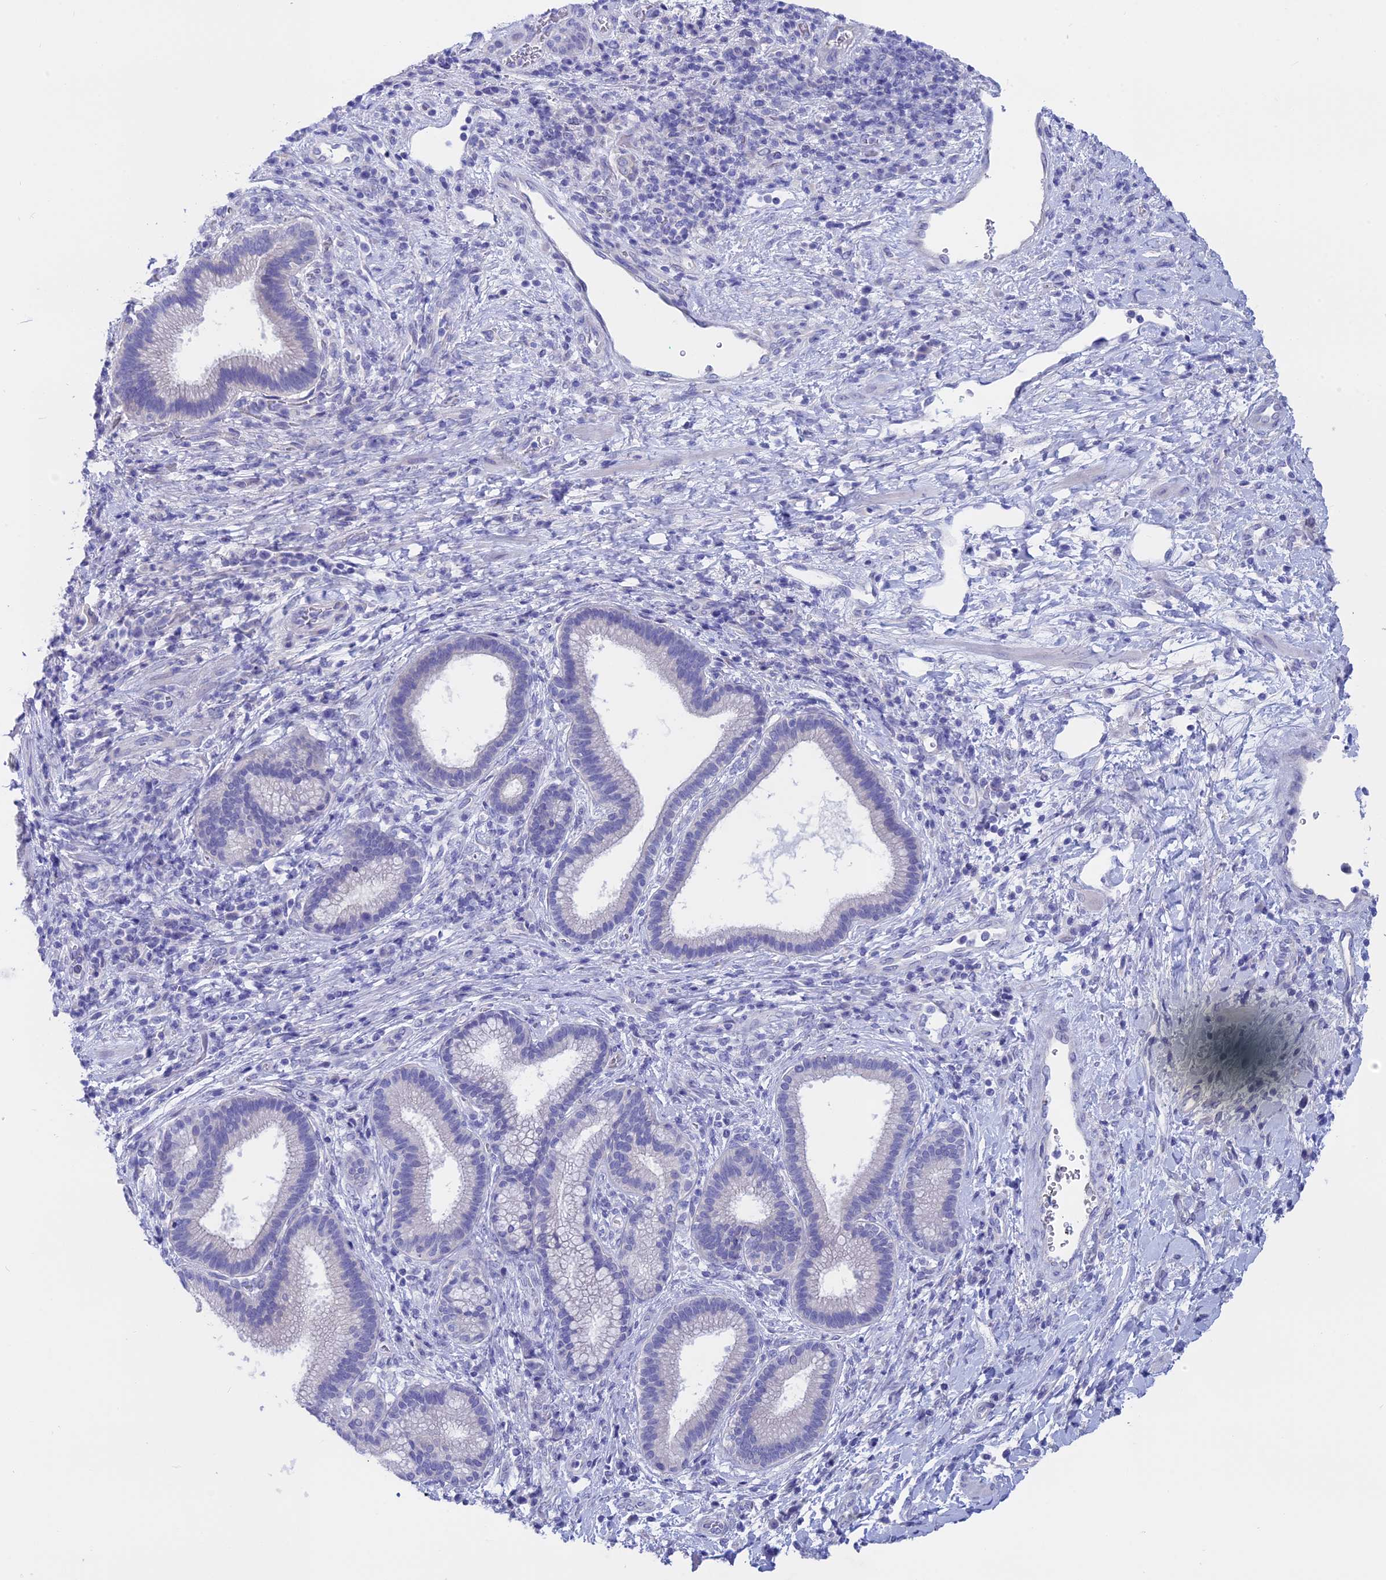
{"staining": {"intensity": "negative", "quantity": "none", "location": "none"}, "tissue": "pancreatic cancer", "cell_type": "Tumor cells", "image_type": "cancer", "snomed": [{"axis": "morphology", "description": "Normal tissue, NOS"}, {"axis": "morphology", "description": "Adenocarcinoma, NOS"}, {"axis": "topography", "description": "Pancreas"}], "caption": "The photomicrograph exhibits no significant expression in tumor cells of pancreatic cancer (adenocarcinoma).", "gene": "BTBD19", "patient": {"sex": "female", "age": 55}}